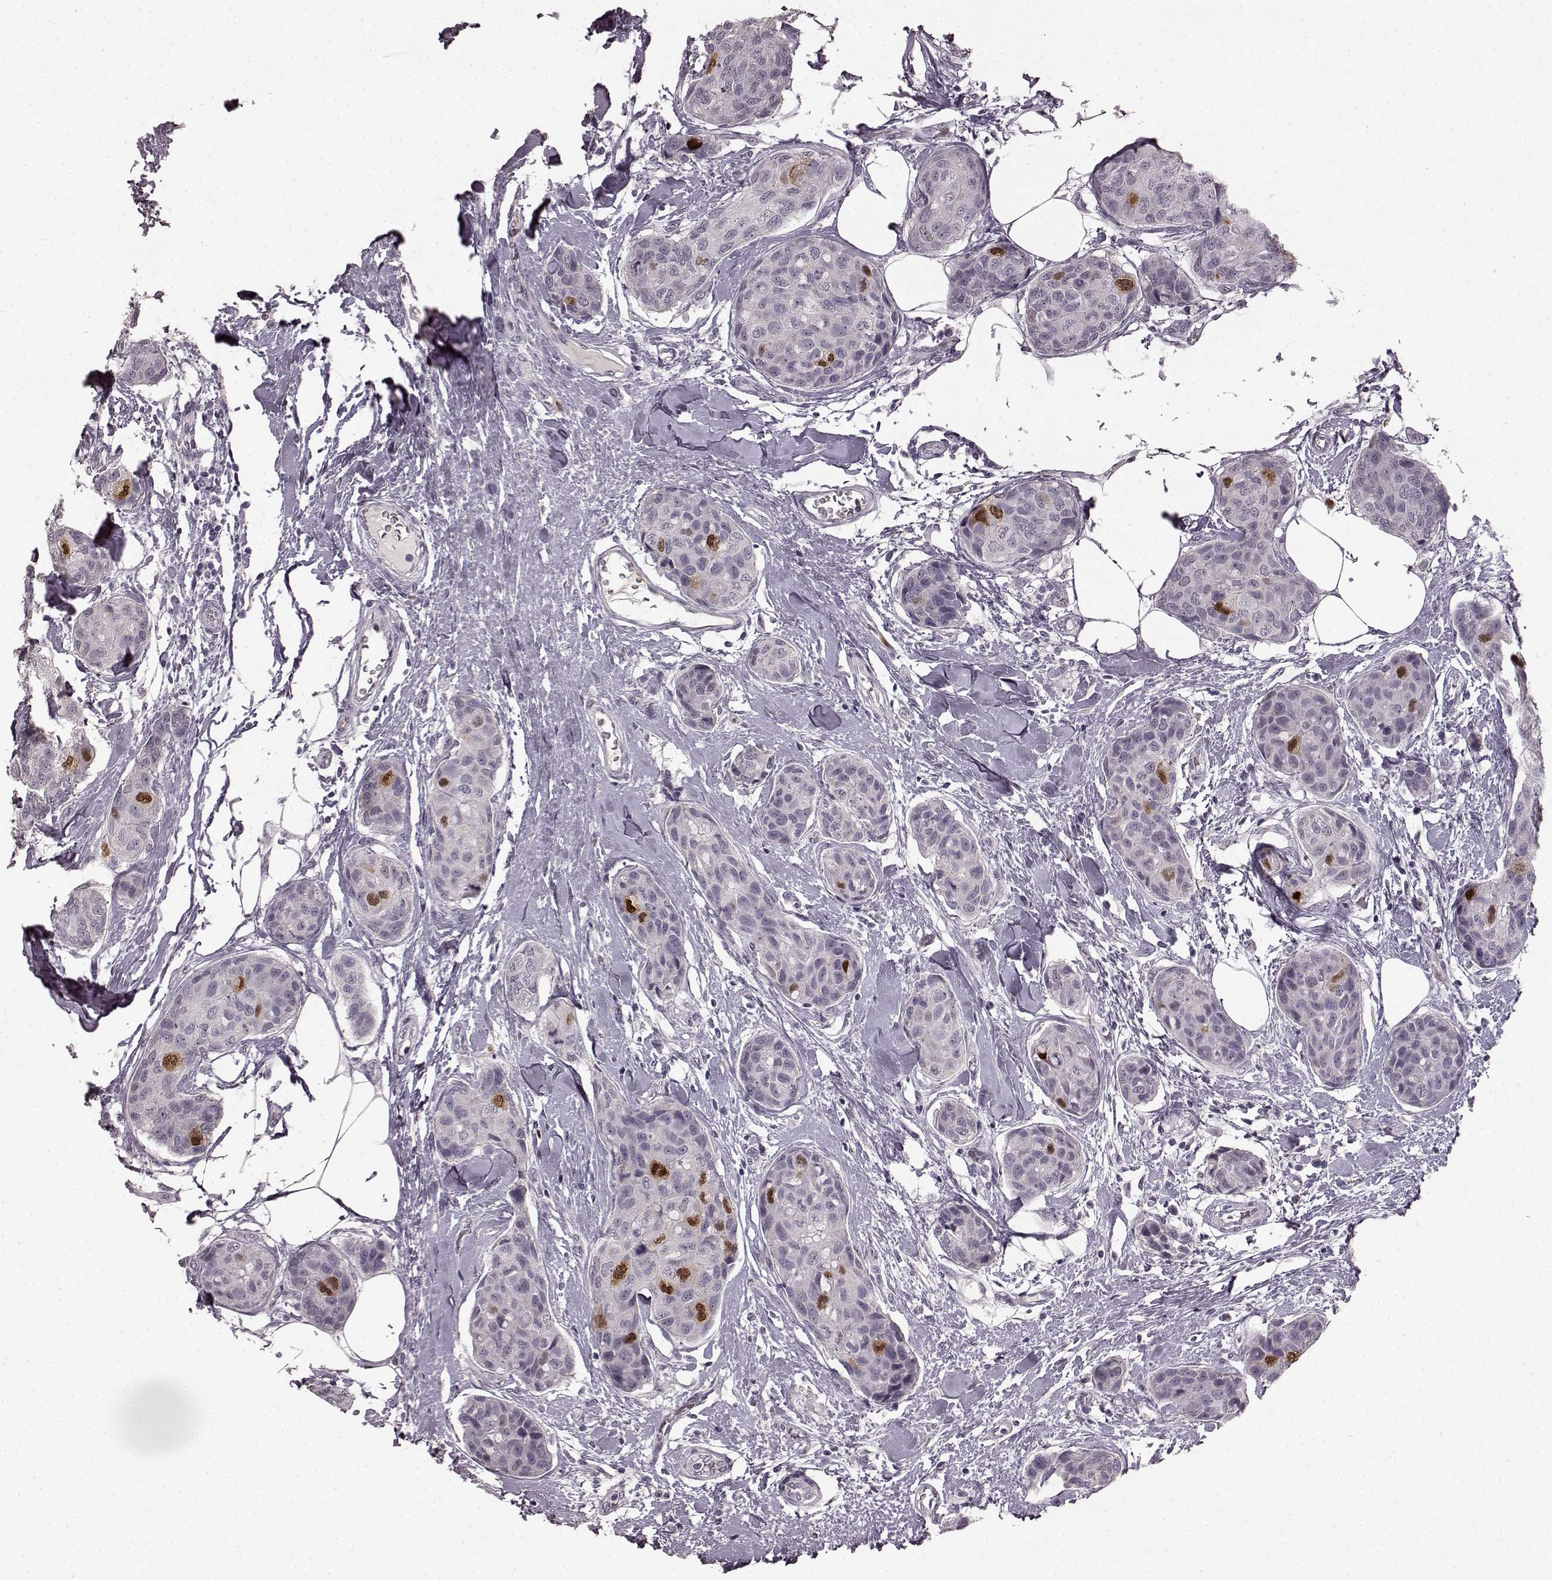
{"staining": {"intensity": "strong", "quantity": "<25%", "location": "nuclear"}, "tissue": "breast cancer", "cell_type": "Tumor cells", "image_type": "cancer", "snomed": [{"axis": "morphology", "description": "Duct carcinoma"}, {"axis": "topography", "description": "Breast"}], "caption": "A high-resolution micrograph shows immunohistochemistry staining of breast cancer (infiltrating ductal carcinoma), which displays strong nuclear positivity in approximately <25% of tumor cells. Immunohistochemistry (ihc) stains the protein of interest in brown and the nuclei are stained blue.", "gene": "CCNA2", "patient": {"sex": "female", "age": 80}}